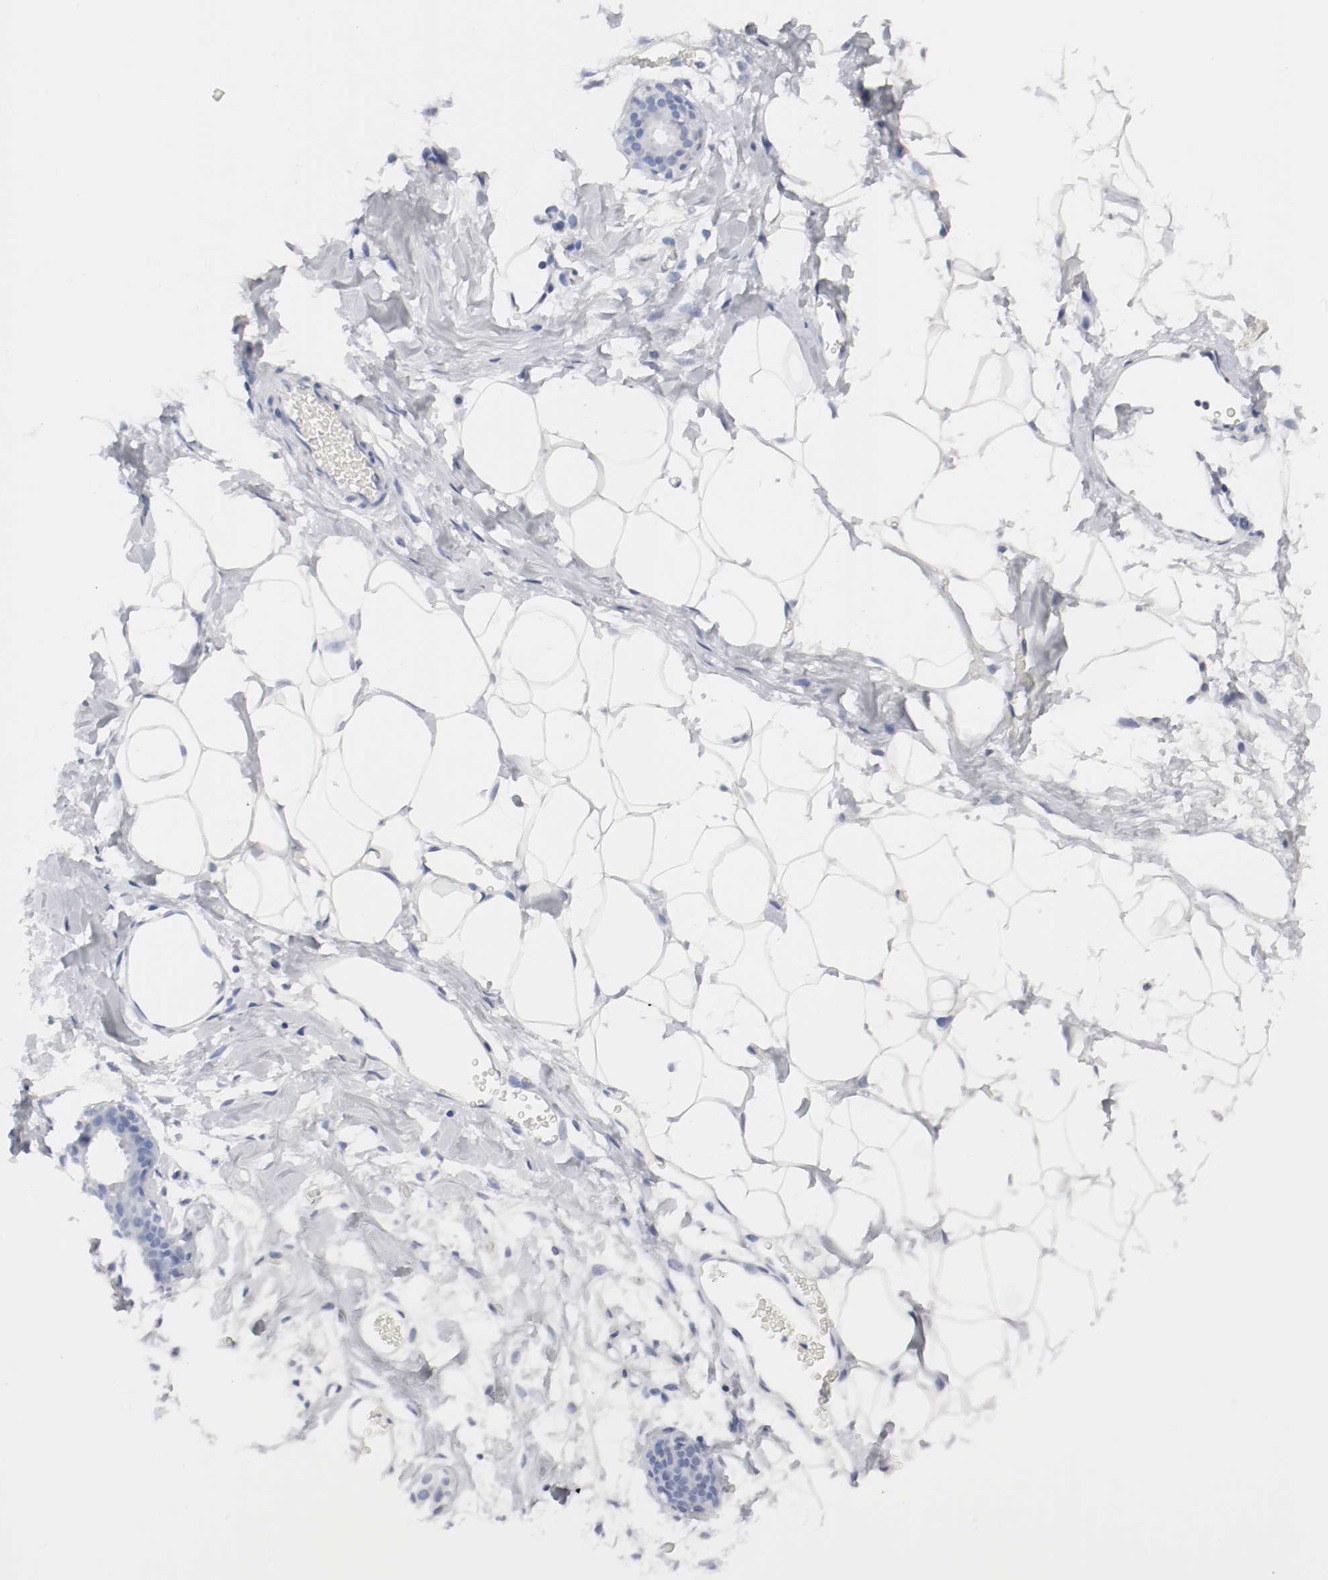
{"staining": {"intensity": "negative", "quantity": "none", "location": "none"}, "tissue": "adipose tissue", "cell_type": "Adipocytes", "image_type": "normal", "snomed": [{"axis": "morphology", "description": "Normal tissue, NOS"}, {"axis": "topography", "description": "Breast"}, {"axis": "topography", "description": "Soft tissue"}], "caption": "Adipocytes are negative for protein expression in unremarkable human adipose tissue. The staining is performed using DAB (3,3'-diaminobenzidine) brown chromogen with nuclei counter-stained in using hematoxylin.", "gene": "GAD1", "patient": {"sex": "female", "age": 25}}